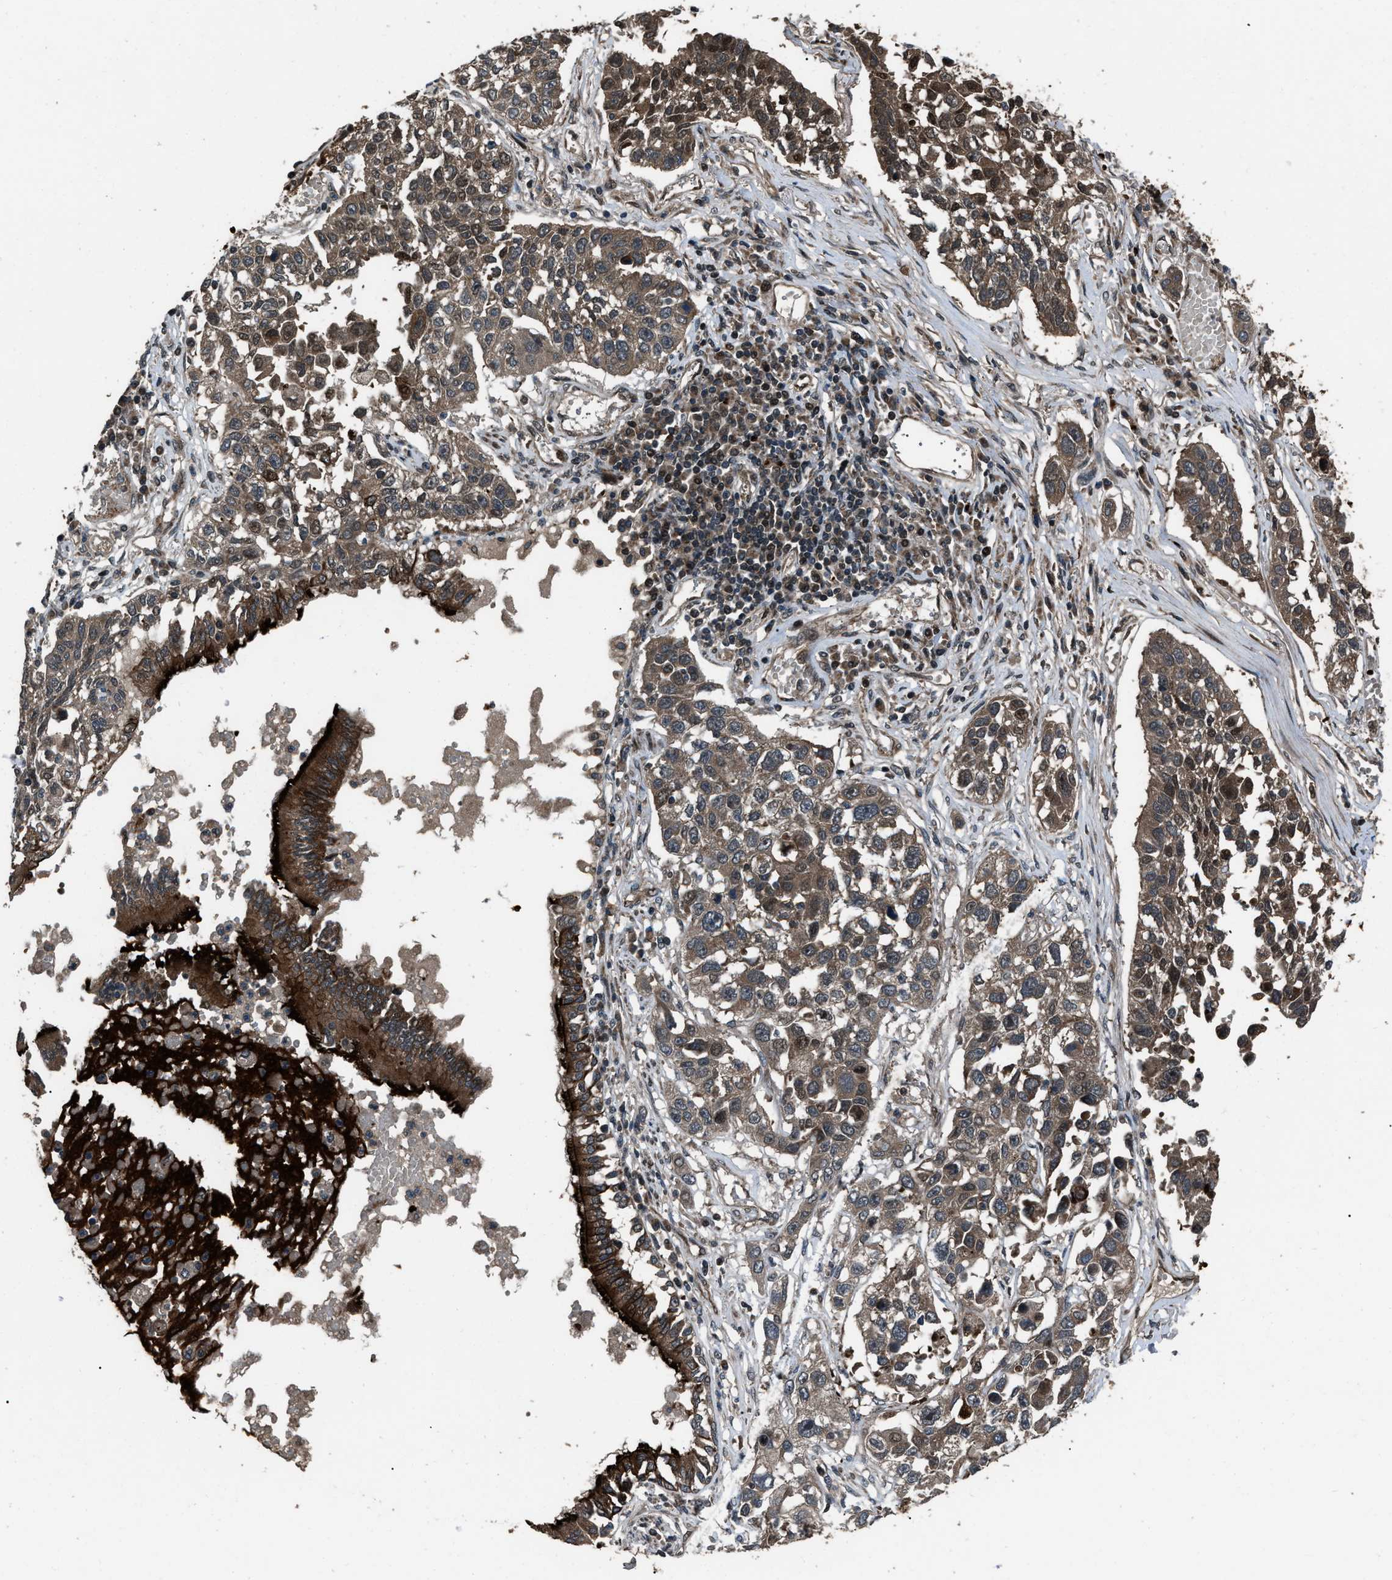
{"staining": {"intensity": "moderate", "quantity": ">75%", "location": "cytoplasmic/membranous"}, "tissue": "lung cancer", "cell_type": "Tumor cells", "image_type": "cancer", "snomed": [{"axis": "morphology", "description": "Squamous cell carcinoma, NOS"}, {"axis": "topography", "description": "Lung"}], "caption": "This histopathology image exhibits immunohistochemistry staining of lung cancer, with medium moderate cytoplasmic/membranous staining in about >75% of tumor cells.", "gene": "IRAK4", "patient": {"sex": "male", "age": 71}}